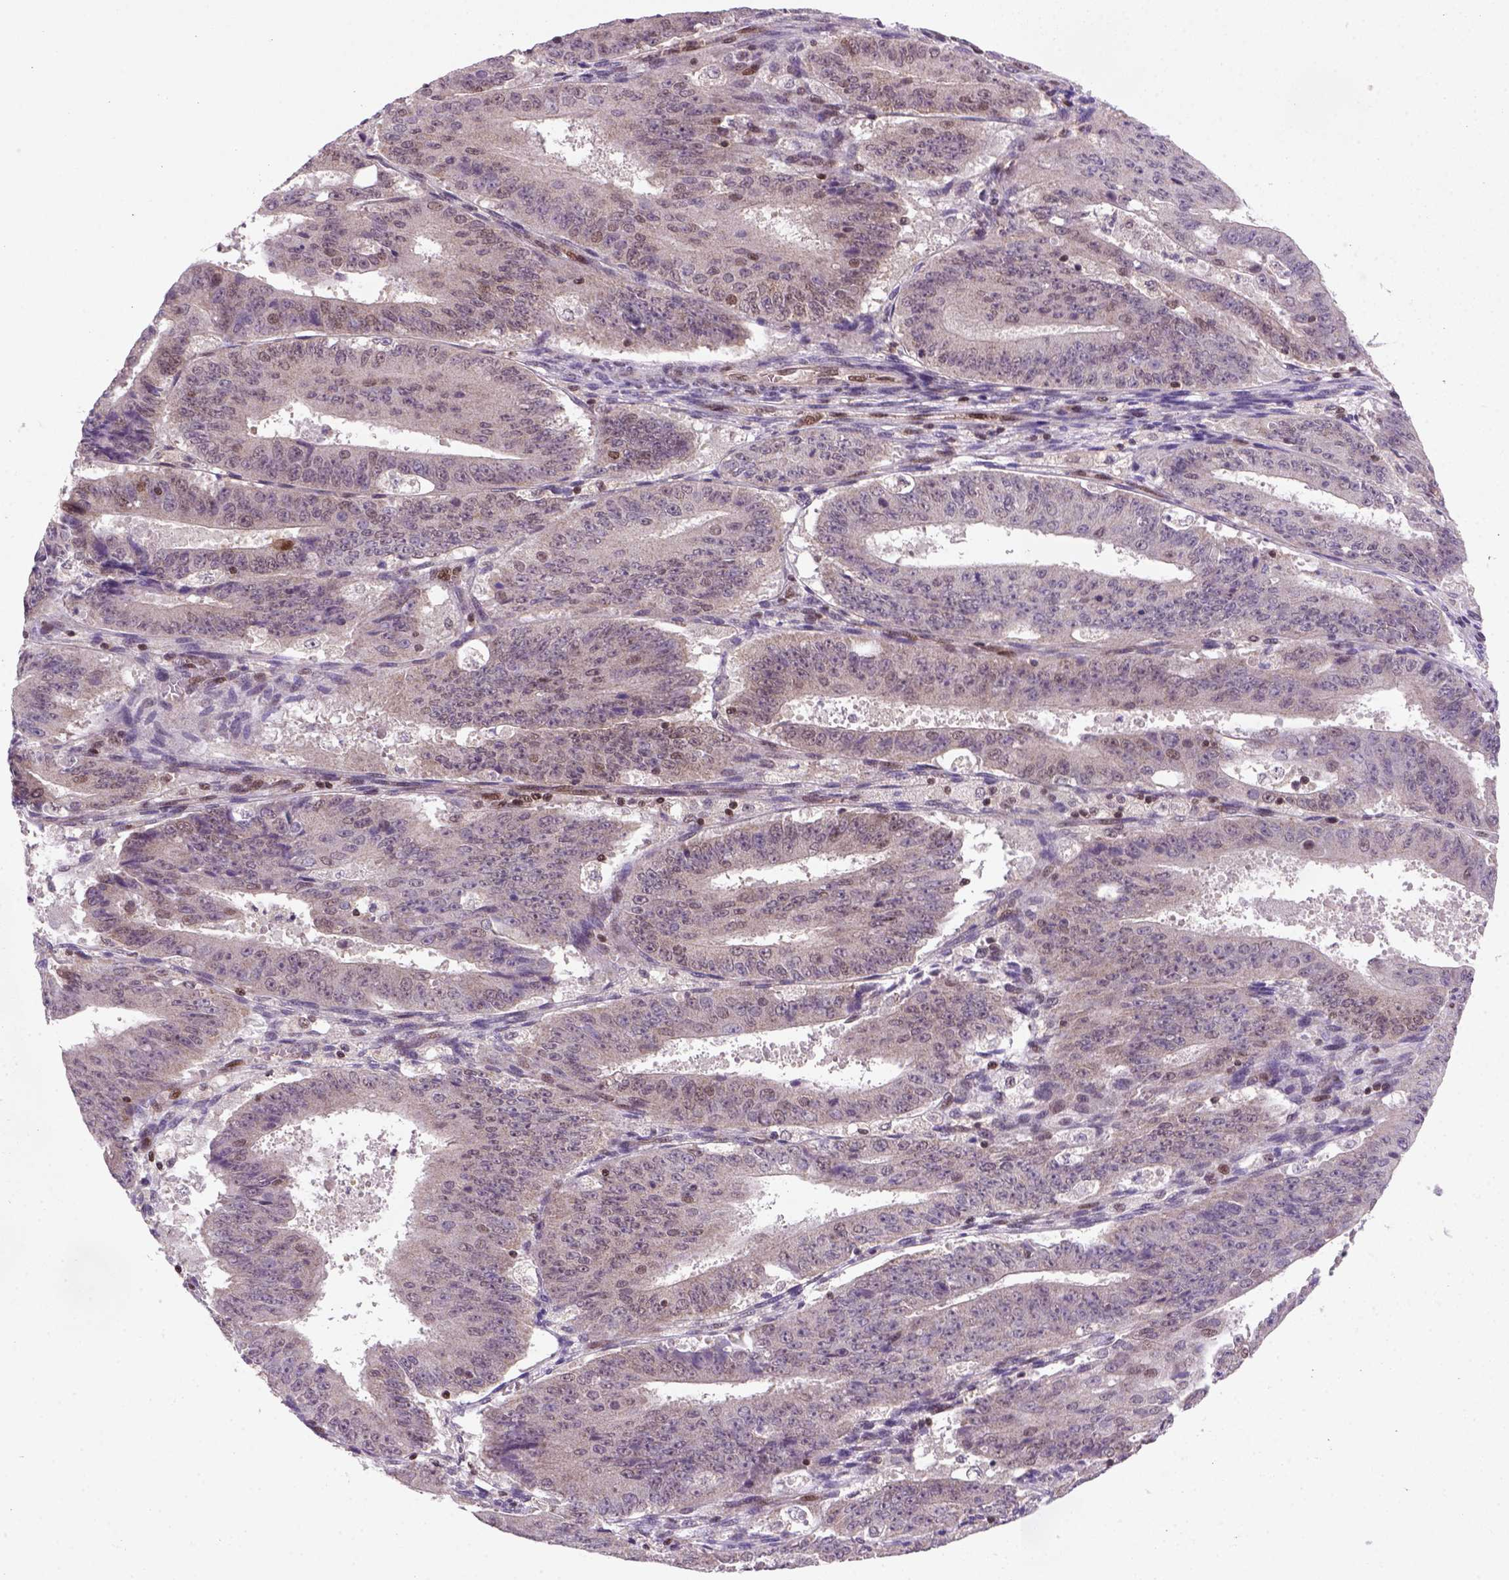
{"staining": {"intensity": "weak", "quantity": "<25%", "location": "nuclear"}, "tissue": "ovarian cancer", "cell_type": "Tumor cells", "image_type": "cancer", "snomed": [{"axis": "morphology", "description": "Carcinoma, endometroid"}, {"axis": "topography", "description": "Ovary"}], "caption": "Immunohistochemistry (IHC) photomicrograph of human ovarian cancer (endometroid carcinoma) stained for a protein (brown), which exhibits no positivity in tumor cells.", "gene": "MGMT", "patient": {"sex": "female", "age": 42}}